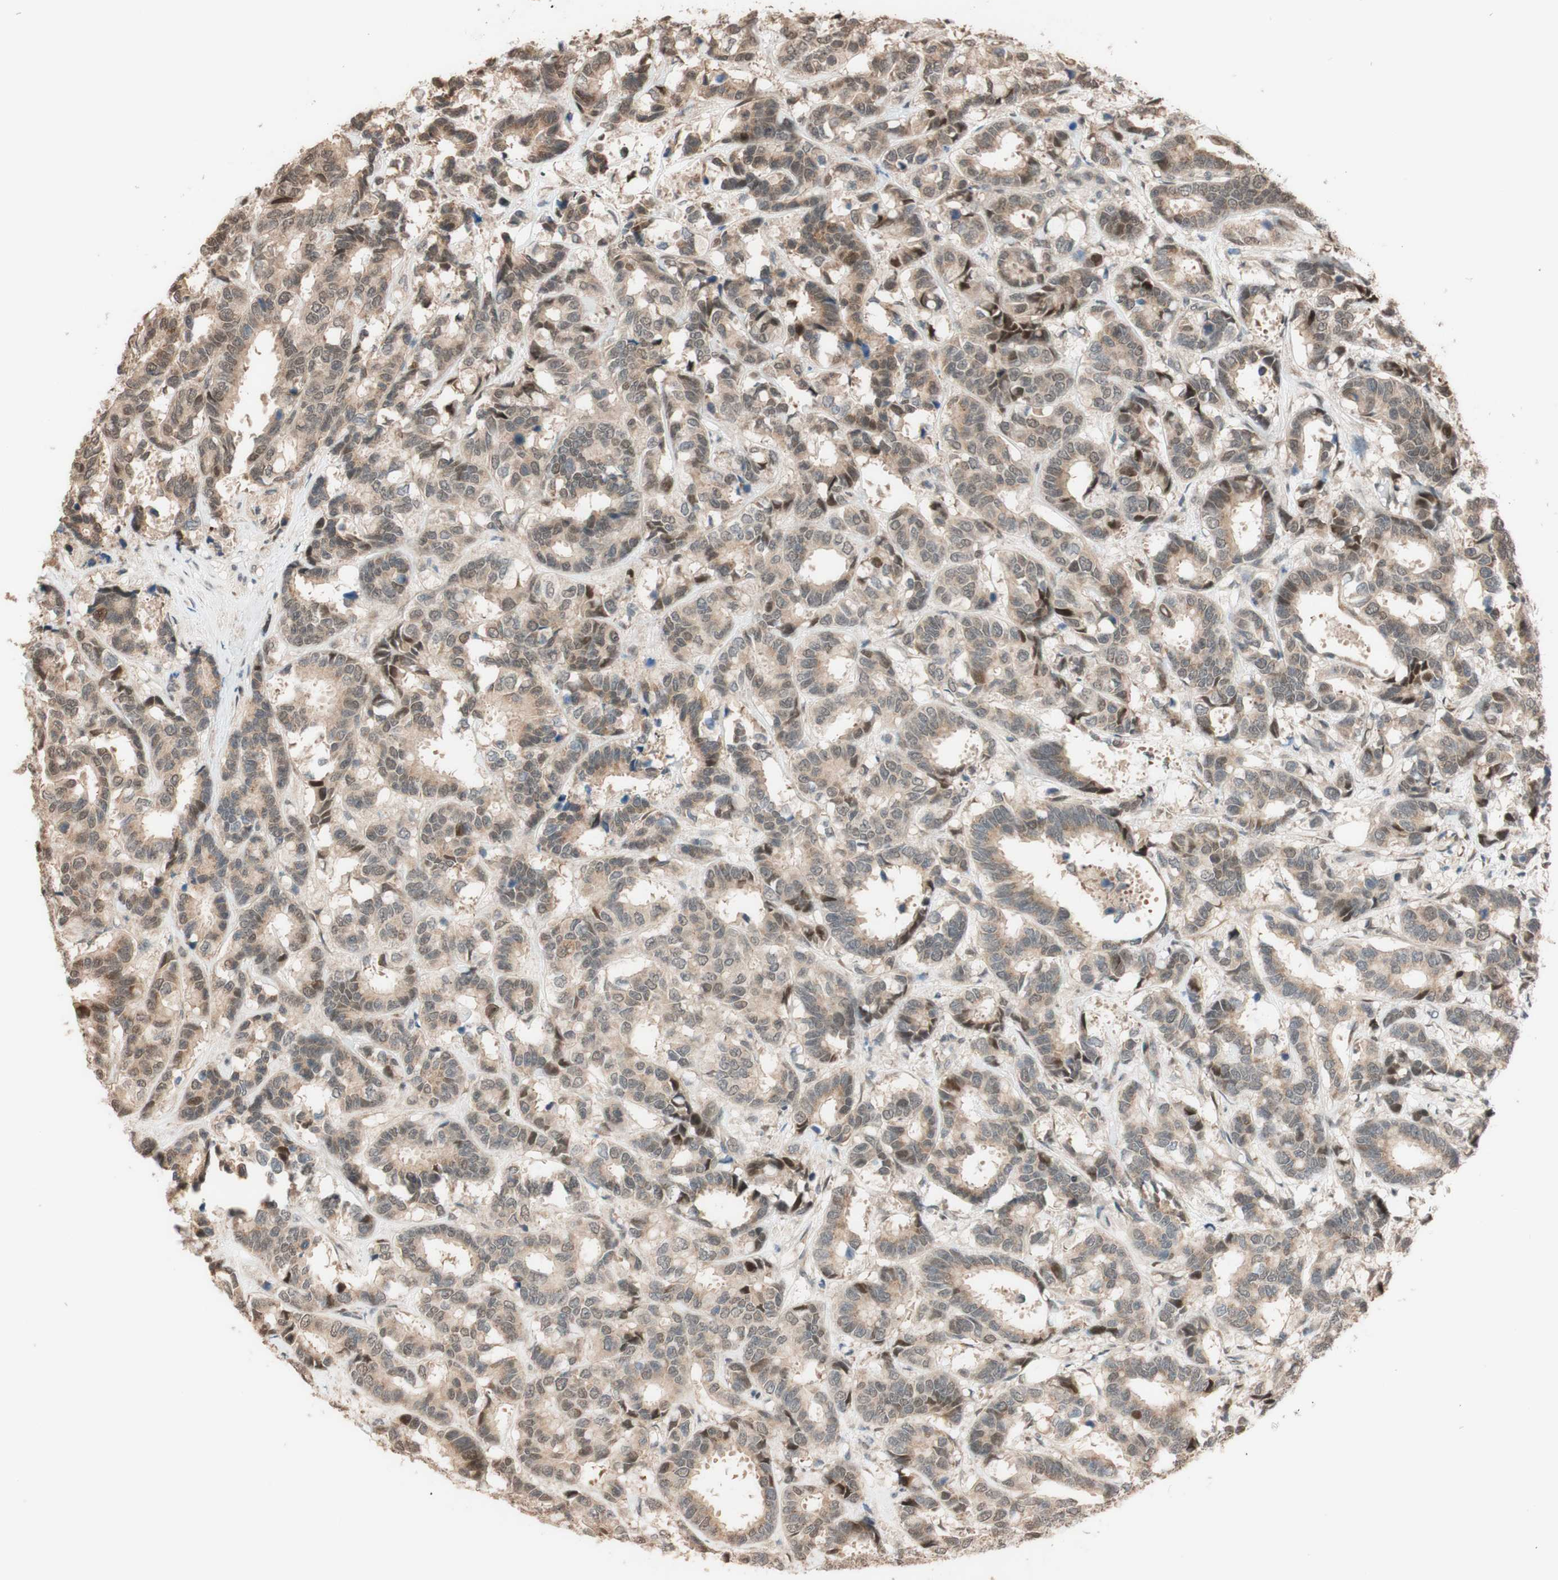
{"staining": {"intensity": "weak", "quantity": "25%-75%", "location": "cytoplasmic/membranous"}, "tissue": "breast cancer", "cell_type": "Tumor cells", "image_type": "cancer", "snomed": [{"axis": "morphology", "description": "Duct carcinoma"}, {"axis": "topography", "description": "Breast"}], "caption": "Human breast cancer stained with a protein marker exhibits weak staining in tumor cells.", "gene": "CCNC", "patient": {"sex": "female", "age": 87}}